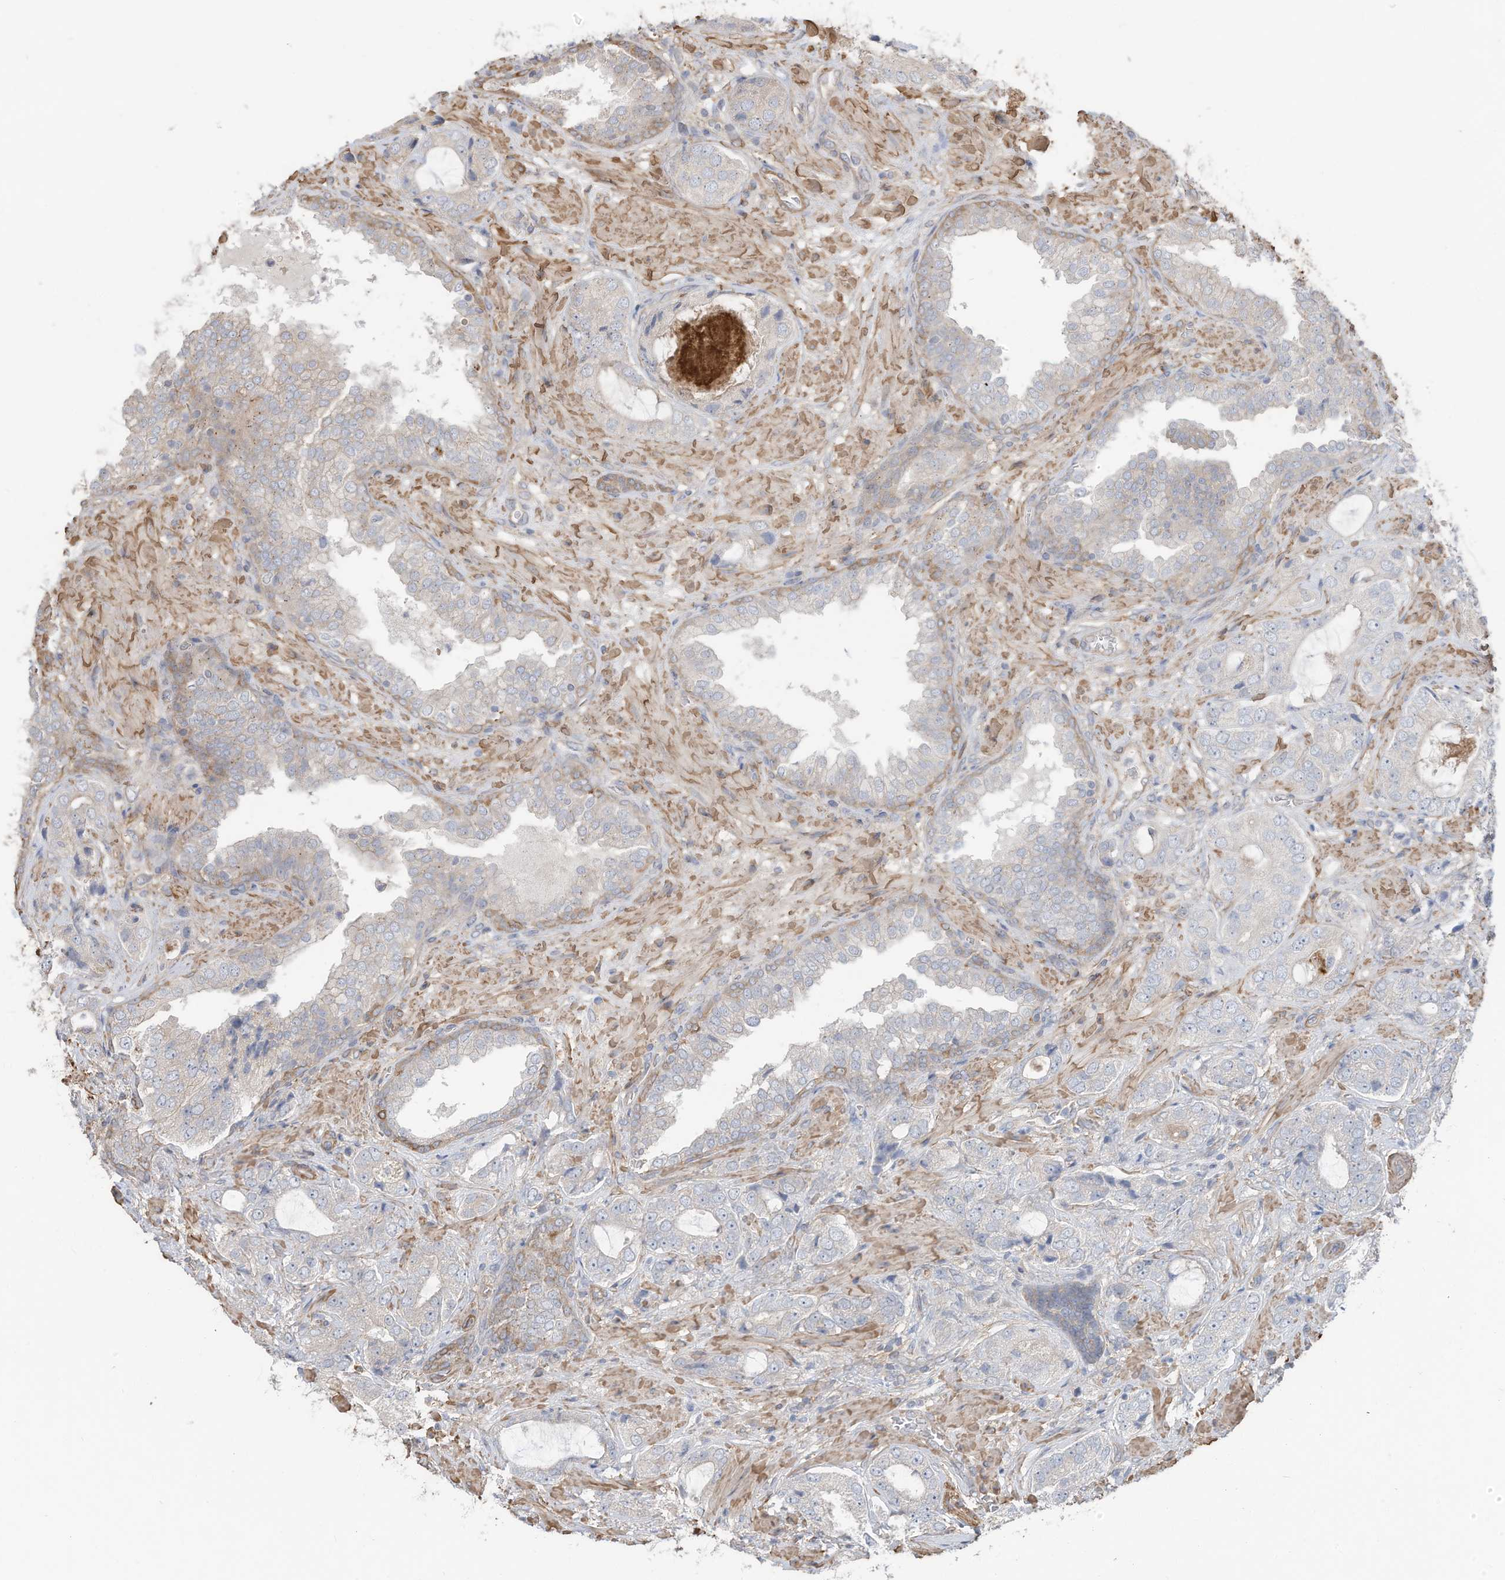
{"staining": {"intensity": "negative", "quantity": "none", "location": "none"}, "tissue": "prostate cancer", "cell_type": "Tumor cells", "image_type": "cancer", "snomed": [{"axis": "morphology", "description": "Normal tissue, NOS"}, {"axis": "morphology", "description": "Adenocarcinoma, High grade"}, {"axis": "topography", "description": "Prostate"}, {"axis": "topography", "description": "Peripheral nerve tissue"}], "caption": "The immunohistochemistry (IHC) photomicrograph has no significant positivity in tumor cells of prostate adenocarcinoma (high-grade) tissue. Brightfield microscopy of immunohistochemistry (IHC) stained with DAB (3,3'-diaminobenzidine) (brown) and hematoxylin (blue), captured at high magnification.", "gene": "SLC17A7", "patient": {"sex": "male", "age": 59}}